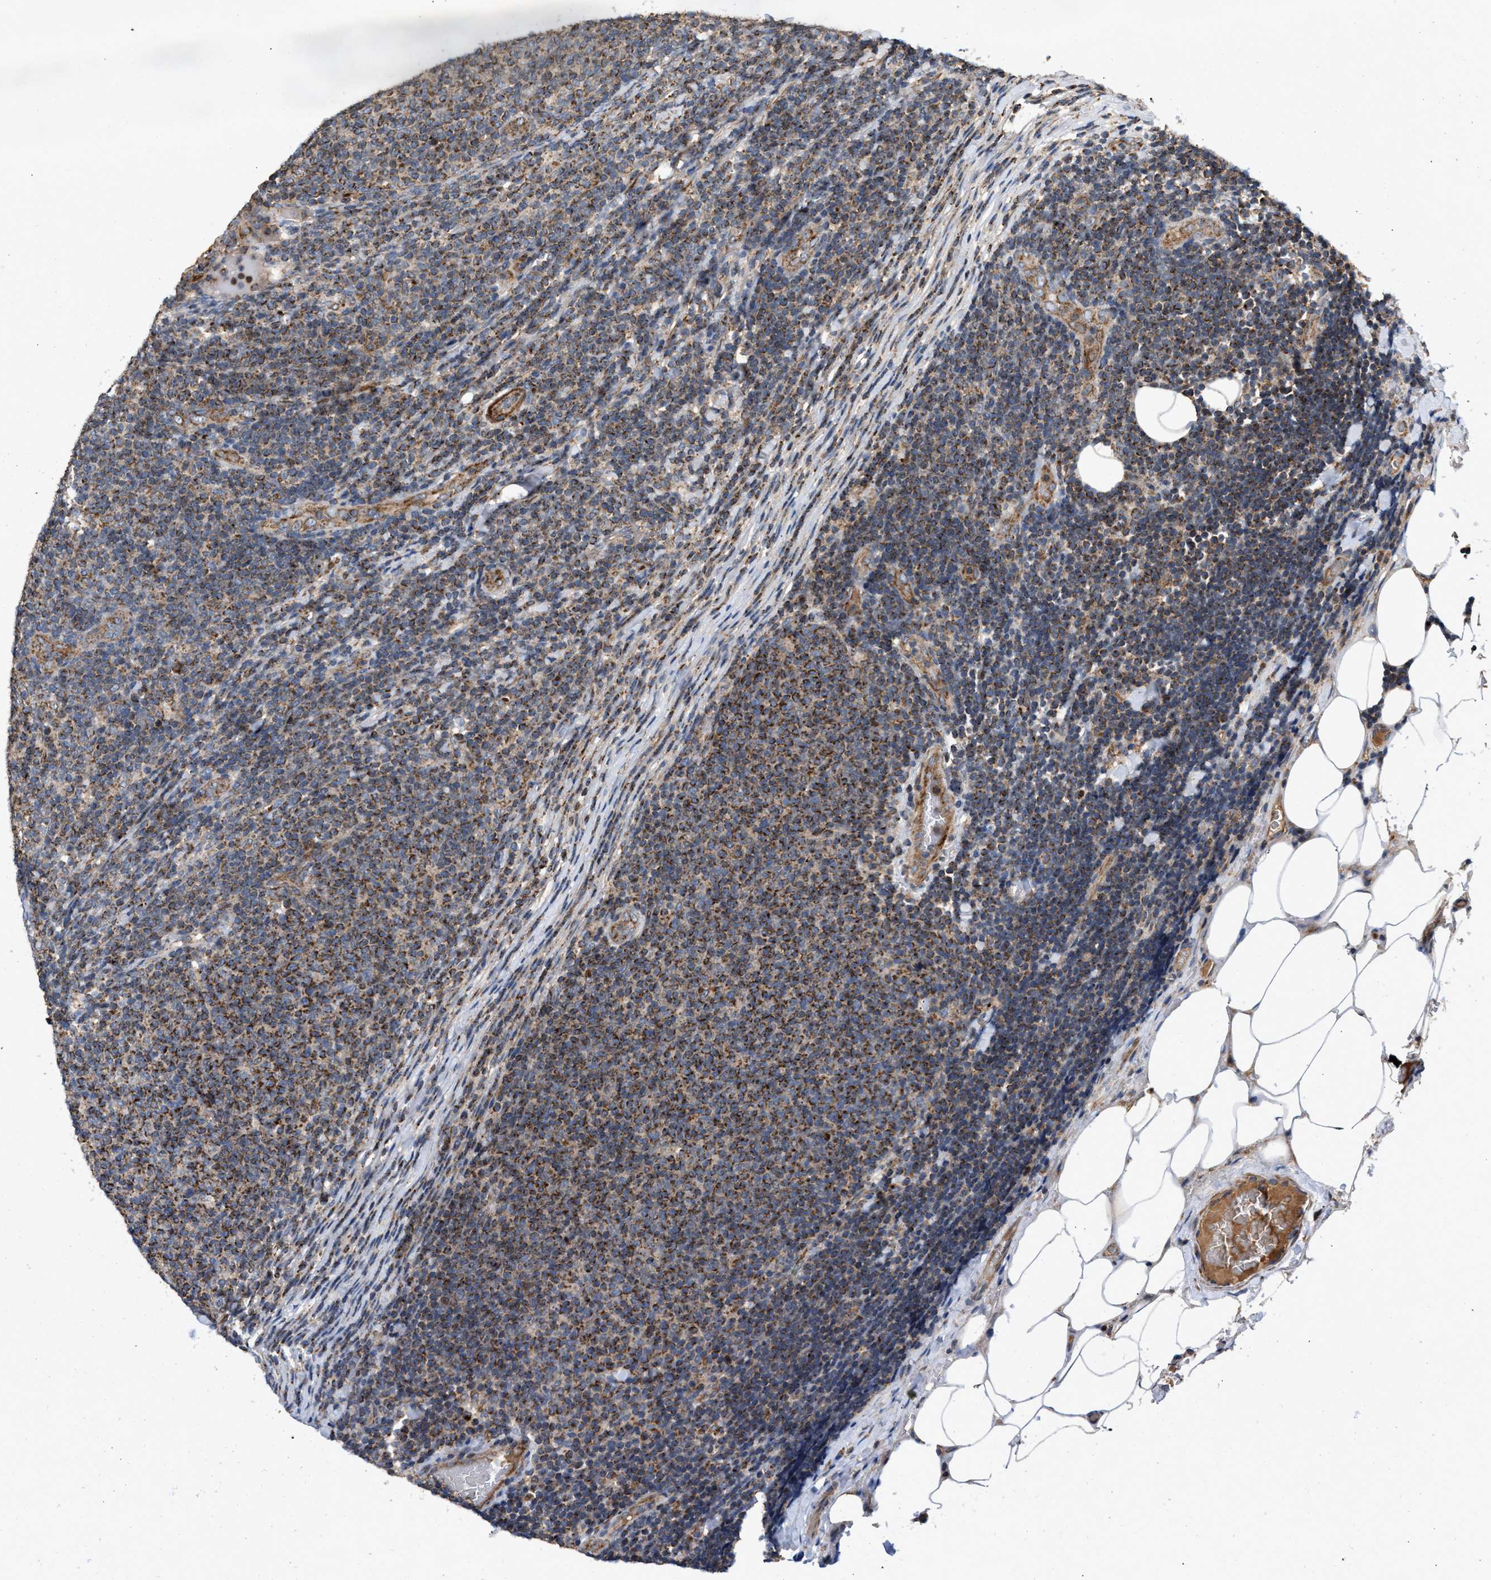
{"staining": {"intensity": "moderate", "quantity": ">75%", "location": "cytoplasmic/membranous"}, "tissue": "lymphoma", "cell_type": "Tumor cells", "image_type": "cancer", "snomed": [{"axis": "morphology", "description": "Malignant lymphoma, non-Hodgkin's type, Low grade"}, {"axis": "topography", "description": "Lymph node"}], "caption": "IHC micrograph of lymphoma stained for a protein (brown), which demonstrates medium levels of moderate cytoplasmic/membranous expression in about >75% of tumor cells.", "gene": "TACO1", "patient": {"sex": "male", "age": 66}}